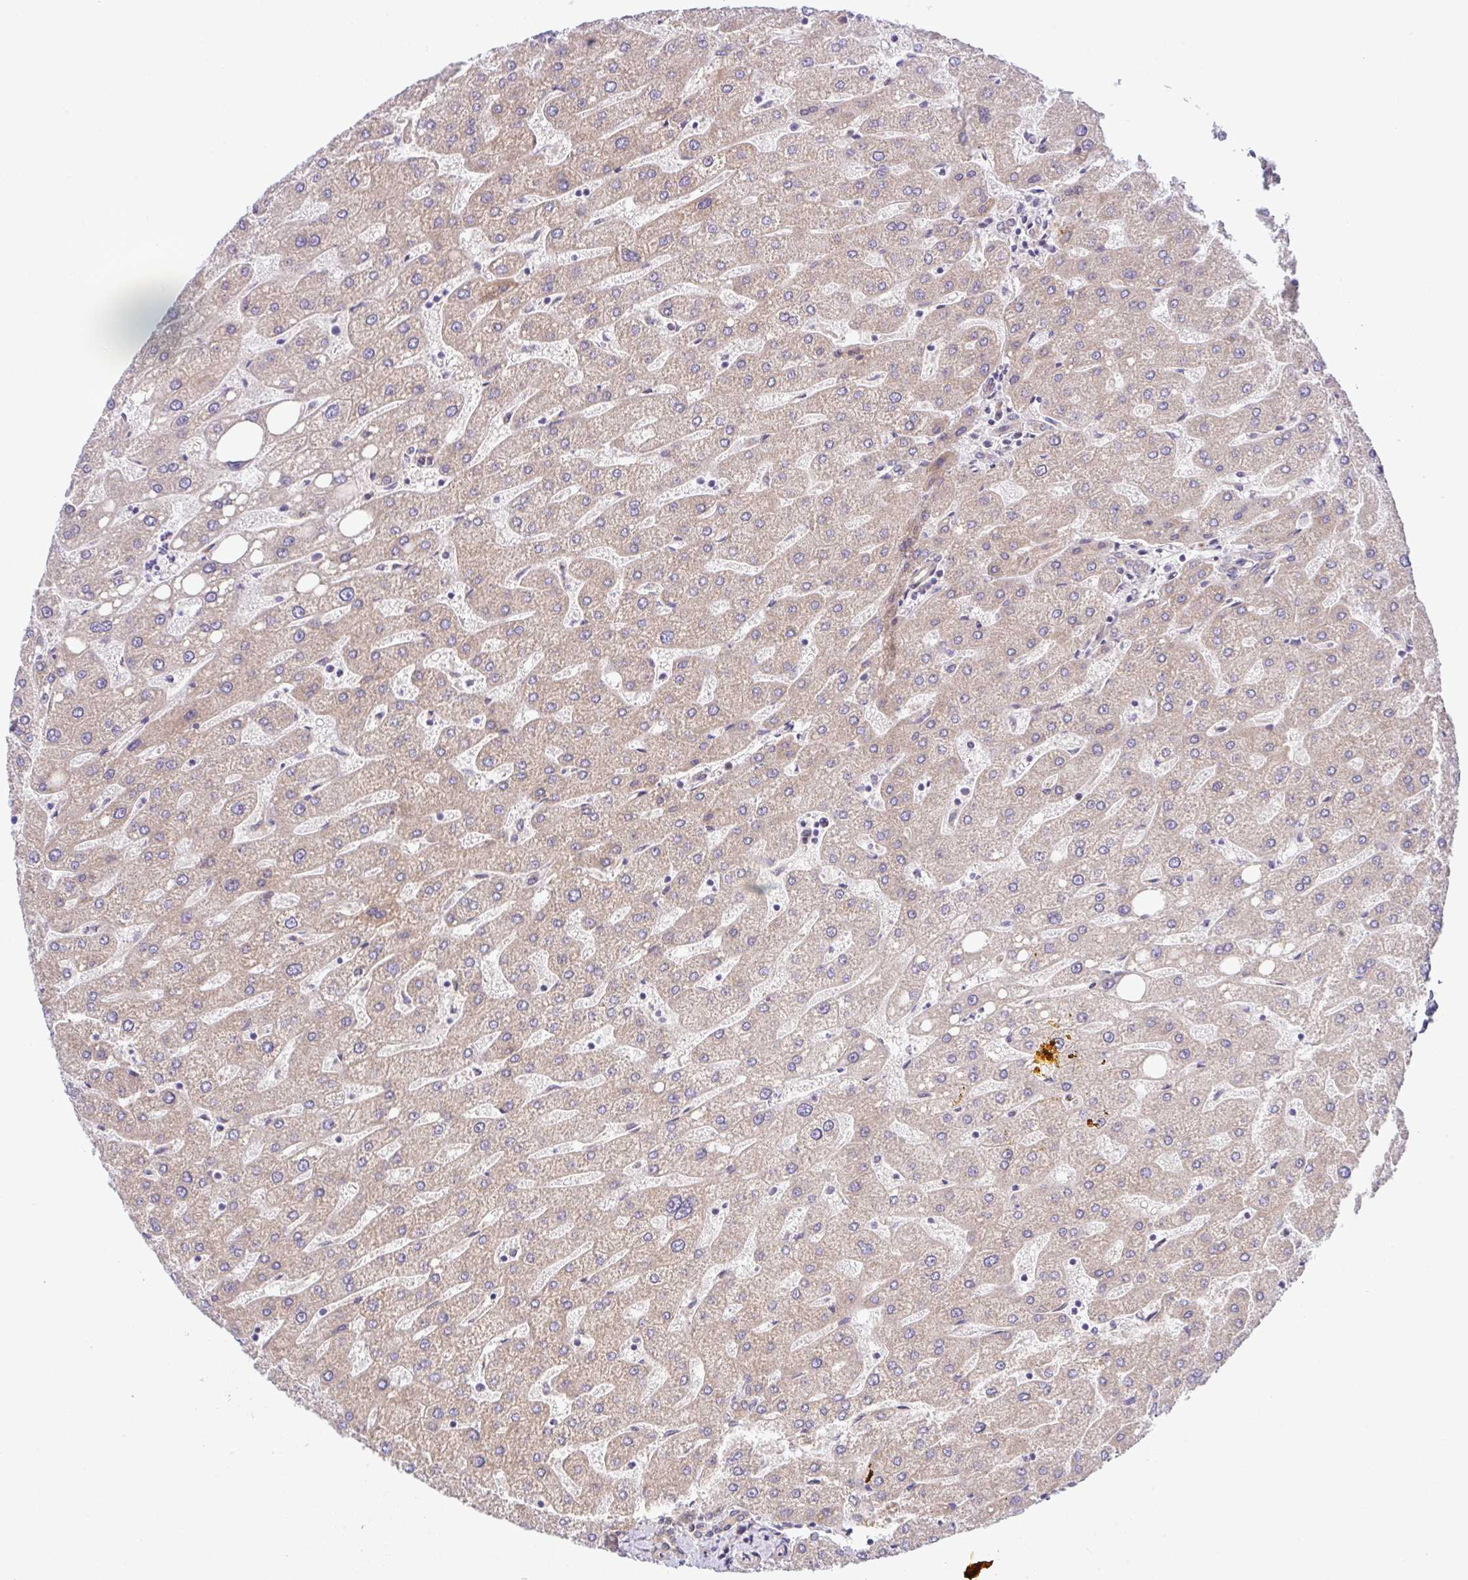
{"staining": {"intensity": "weak", "quantity": "25%-75%", "location": "cytoplasmic/membranous"}, "tissue": "liver", "cell_type": "Cholangiocytes", "image_type": "normal", "snomed": [{"axis": "morphology", "description": "Normal tissue, NOS"}, {"axis": "topography", "description": "Liver"}], "caption": "IHC histopathology image of unremarkable liver: human liver stained using immunohistochemistry shows low levels of weak protein expression localized specifically in the cytoplasmic/membranous of cholangiocytes, appearing as a cytoplasmic/membranous brown color.", "gene": "UBE4A", "patient": {"sex": "male", "age": 67}}